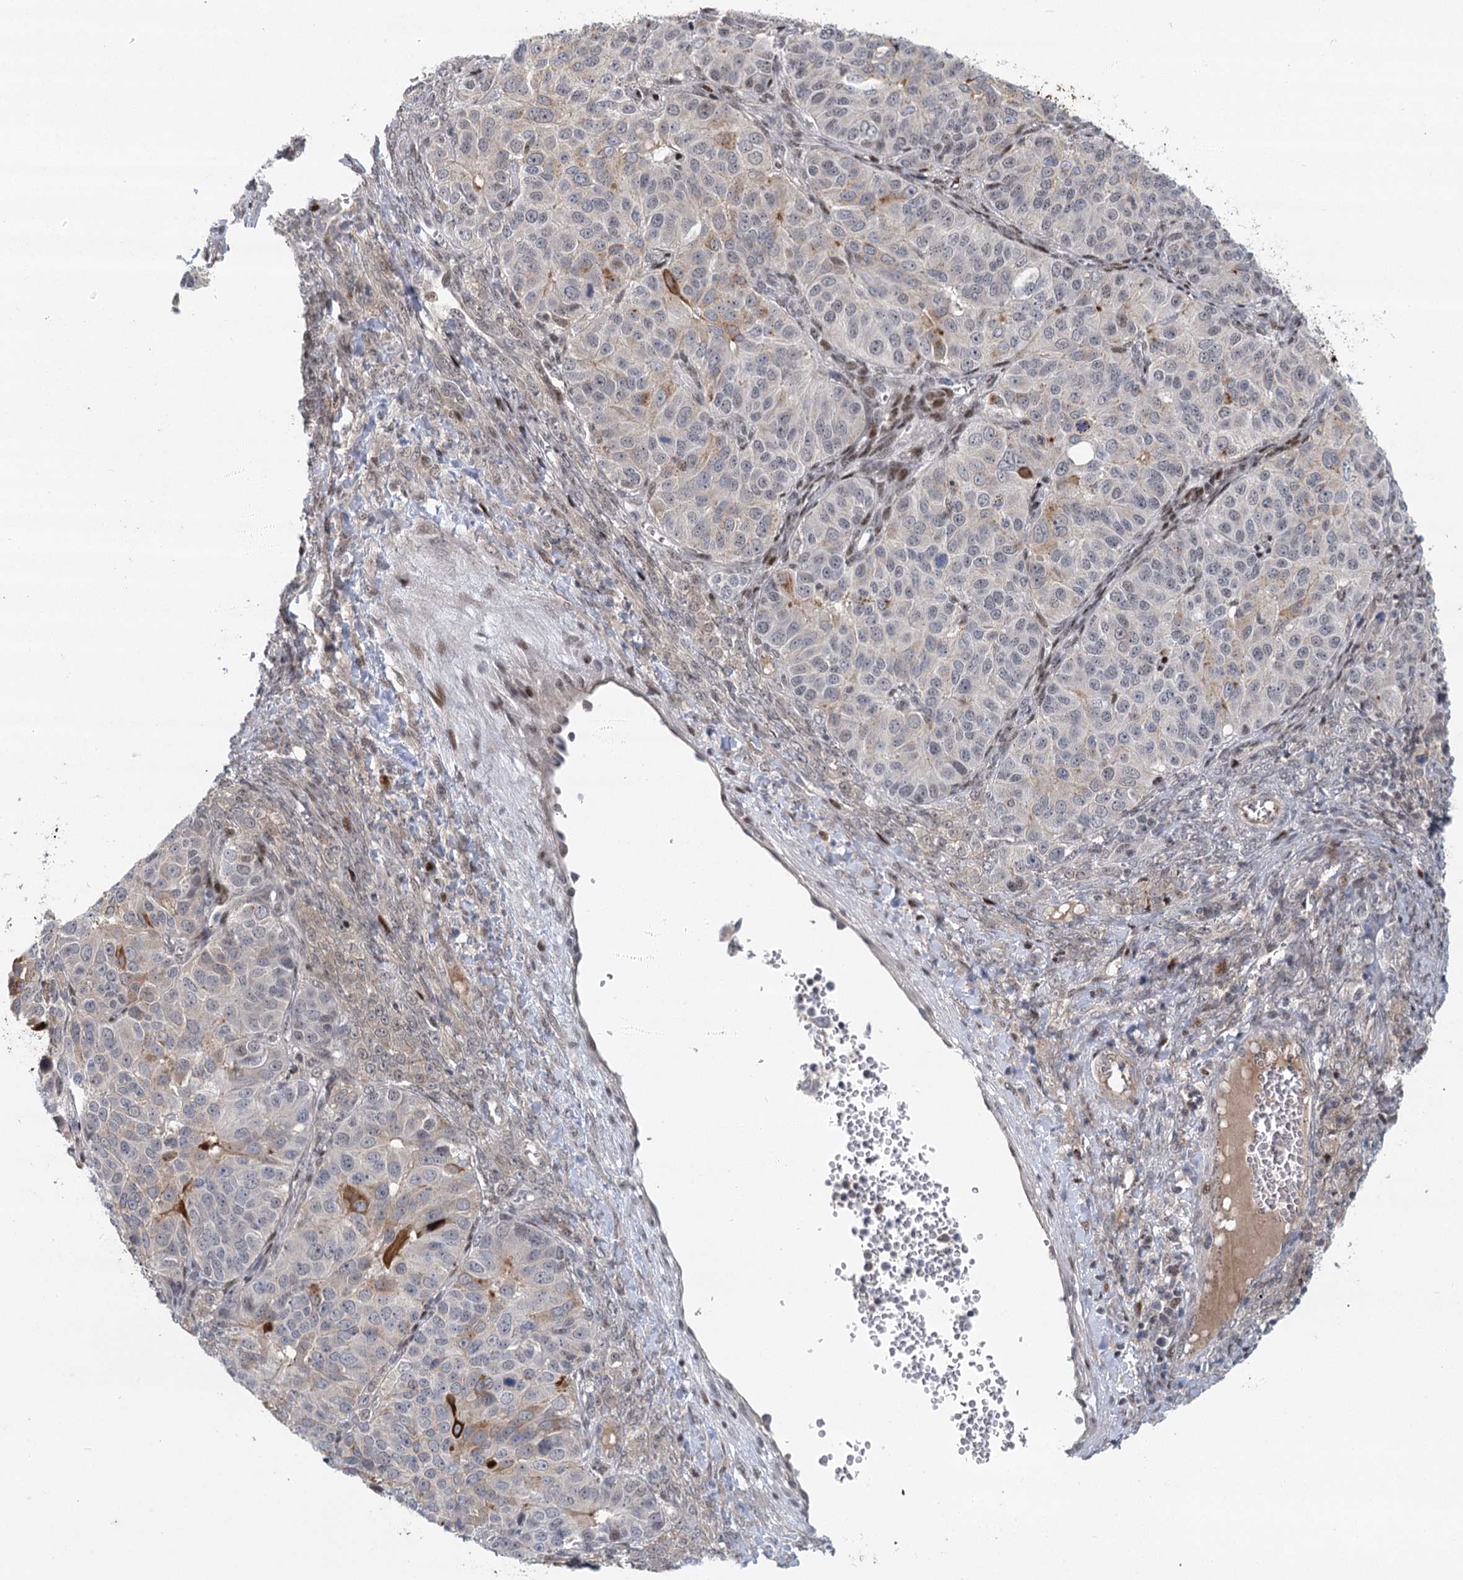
{"staining": {"intensity": "strong", "quantity": "<25%", "location": "cytoplasmic/membranous"}, "tissue": "ovarian cancer", "cell_type": "Tumor cells", "image_type": "cancer", "snomed": [{"axis": "morphology", "description": "Carcinoma, endometroid"}, {"axis": "topography", "description": "Ovary"}], "caption": "Immunohistochemistry histopathology image of neoplastic tissue: ovarian cancer stained using immunohistochemistry reveals medium levels of strong protein expression localized specifically in the cytoplasmic/membranous of tumor cells, appearing as a cytoplasmic/membranous brown color.", "gene": "IL11RA", "patient": {"sex": "female", "age": 51}}